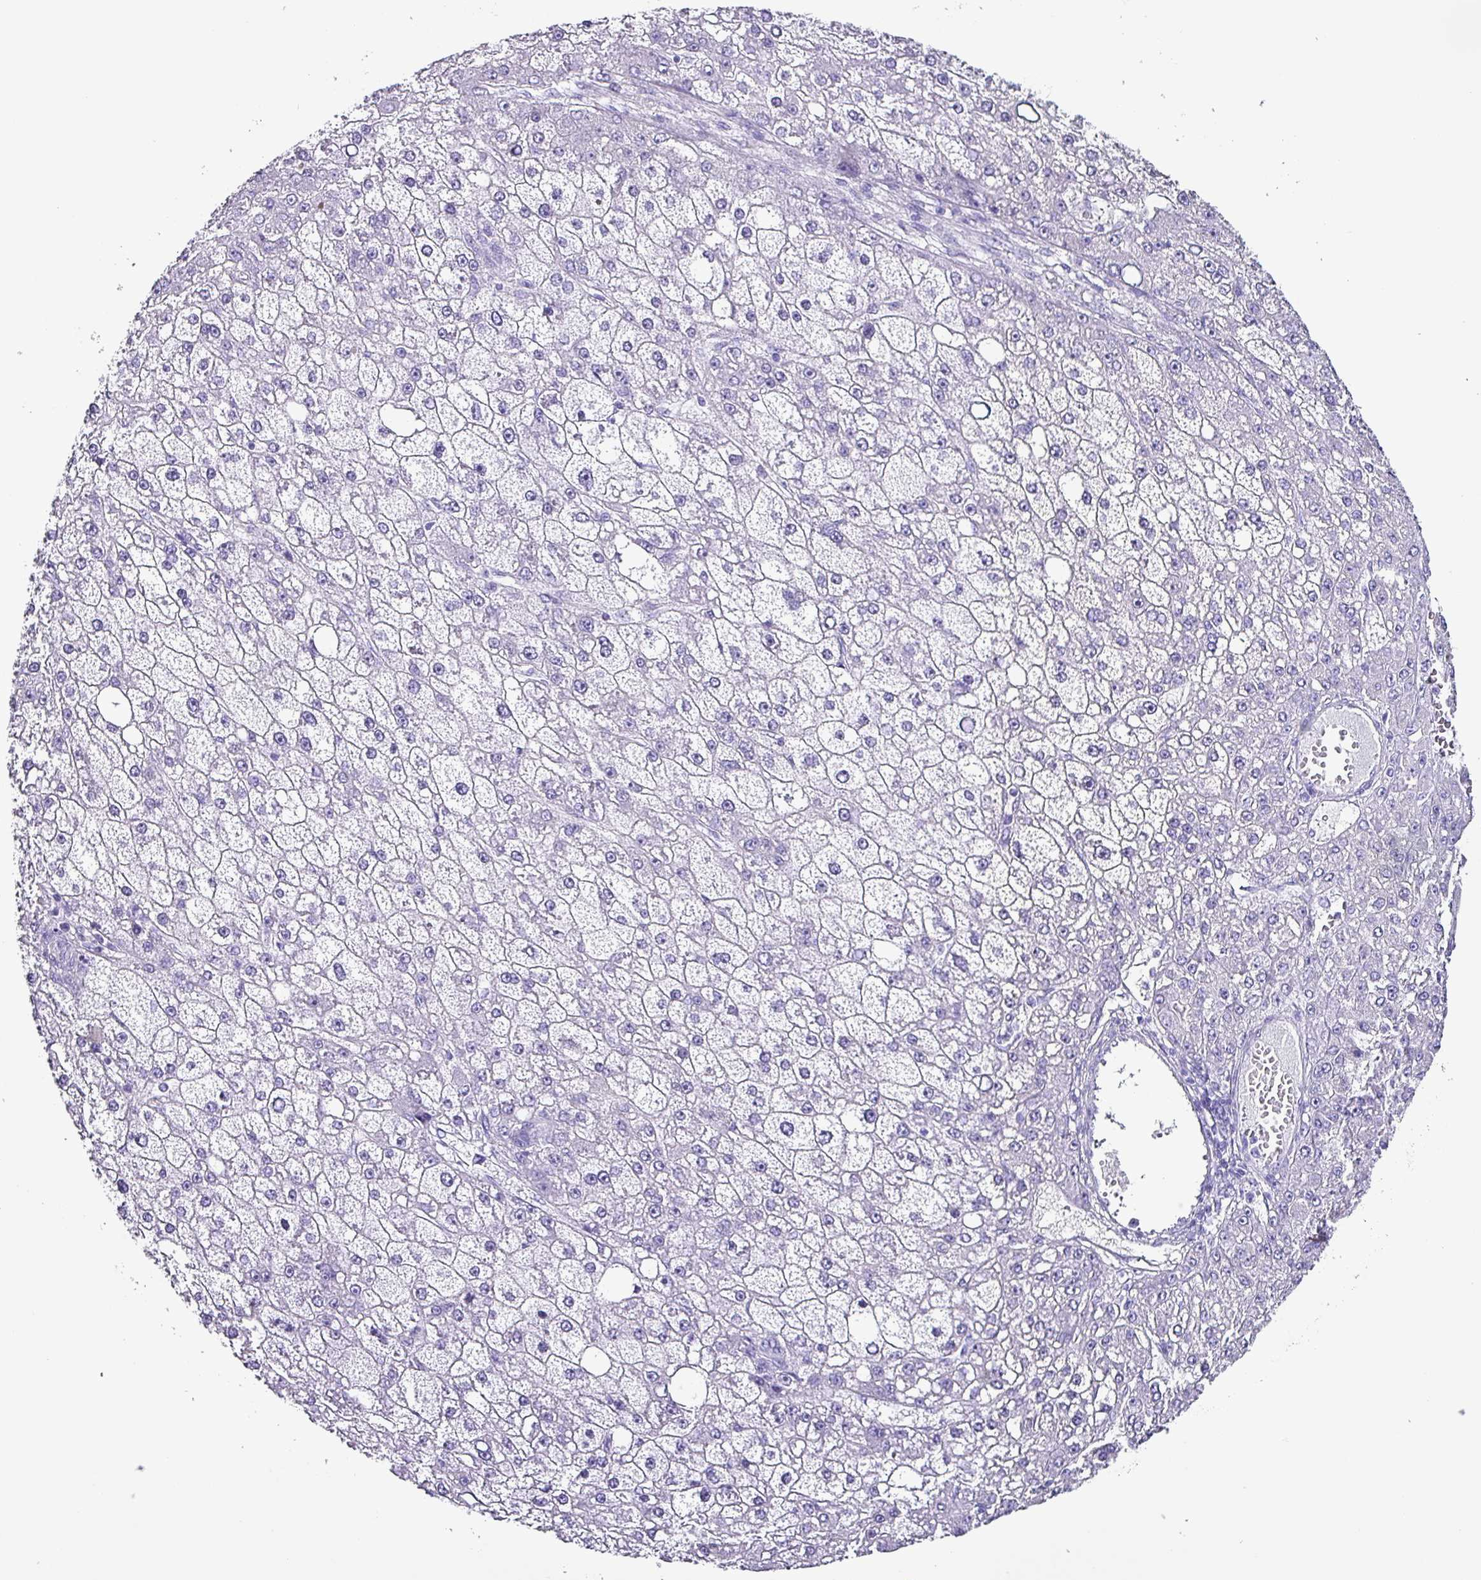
{"staining": {"intensity": "negative", "quantity": "none", "location": "none"}, "tissue": "liver cancer", "cell_type": "Tumor cells", "image_type": "cancer", "snomed": [{"axis": "morphology", "description": "Carcinoma, Hepatocellular, NOS"}, {"axis": "topography", "description": "Liver"}], "caption": "Immunohistochemical staining of human hepatocellular carcinoma (liver) displays no significant expression in tumor cells.", "gene": "KRT6C", "patient": {"sex": "male", "age": 67}}